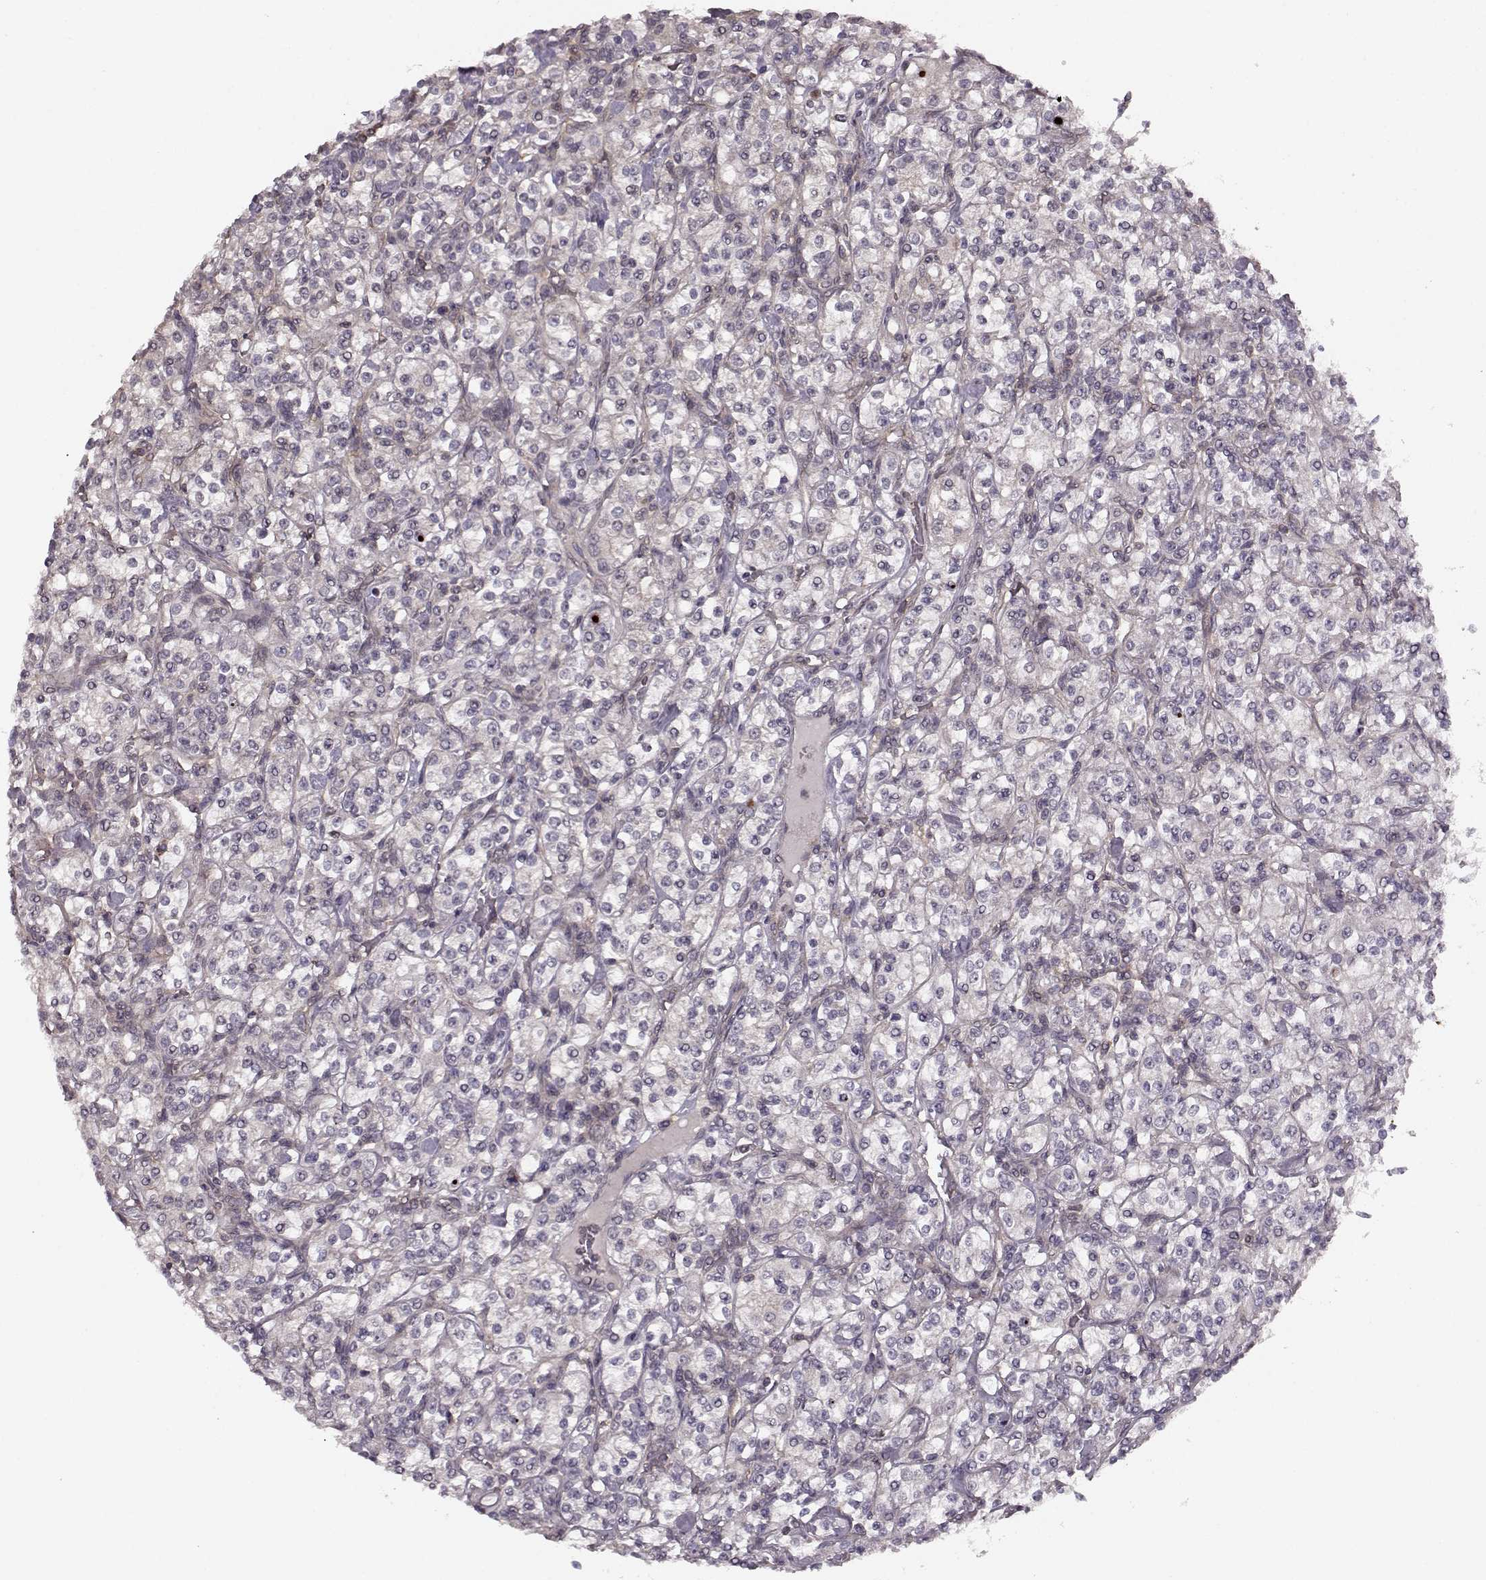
{"staining": {"intensity": "negative", "quantity": "none", "location": "none"}, "tissue": "renal cancer", "cell_type": "Tumor cells", "image_type": "cancer", "snomed": [{"axis": "morphology", "description": "Adenocarcinoma, NOS"}, {"axis": "topography", "description": "Kidney"}], "caption": "A high-resolution histopathology image shows immunohistochemistry (IHC) staining of renal adenocarcinoma, which displays no significant positivity in tumor cells.", "gene": "SLAIN2", "patient": {"sex": "male", "age": 77}}